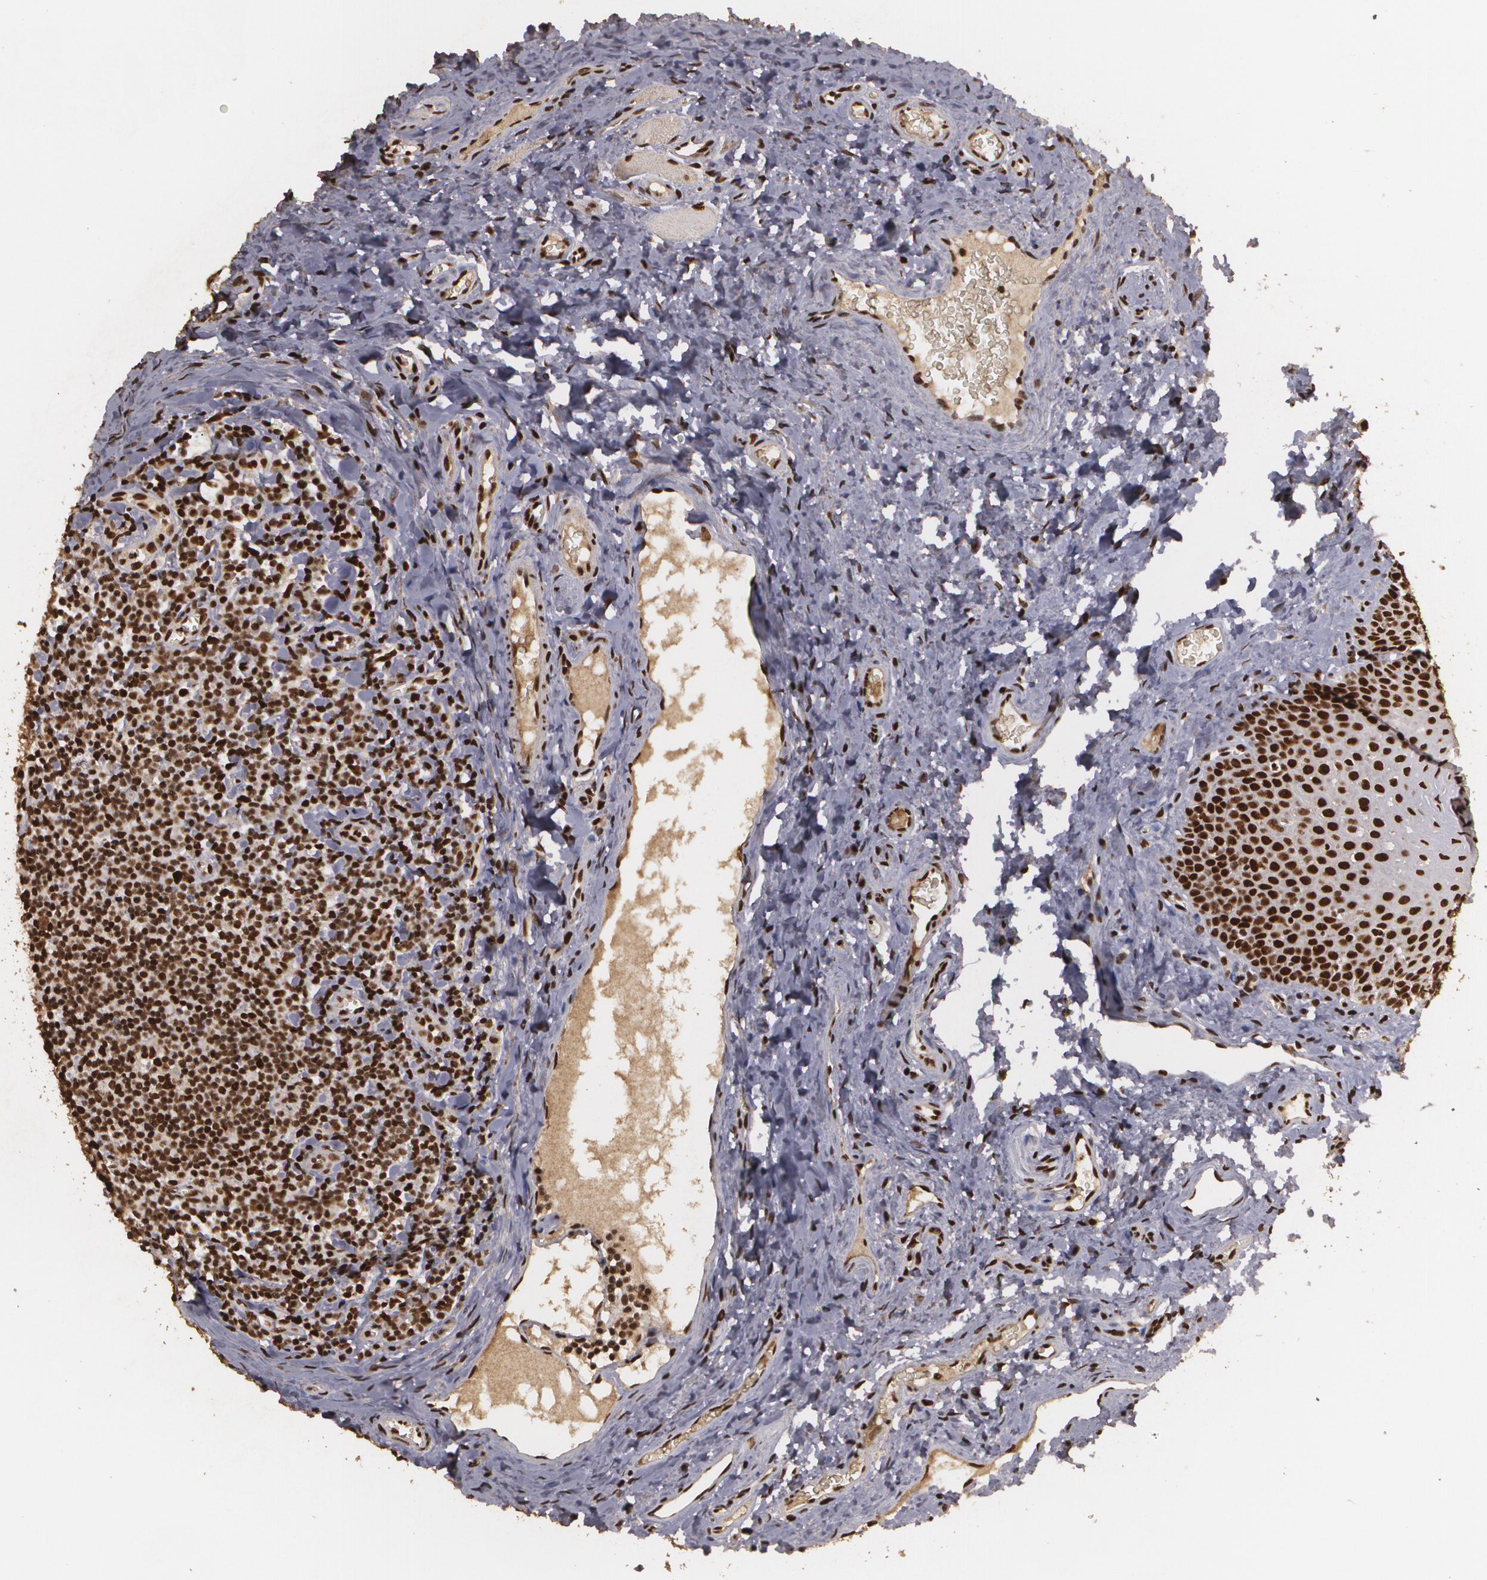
{"staining": {"intensity": "strong", "quantity": ">75%", "location": "nuclear"}, "tissue": "oral mucosa", "cell_type": "Squamous epithelial cells", "image_type": "normal", "snomed": [{"axis": "morphology", "description": "Normal tissue, NOS"}, {"axis": "topography", "description": "Oral tissue"}], "caption": "Protein staining by IHC exhibits strong nuclear staining in about >75% of squamous epithelial cells in normal oral mucosa.", "gene": "RCOR1", "patient": {"sex": "male", "age": 20}}